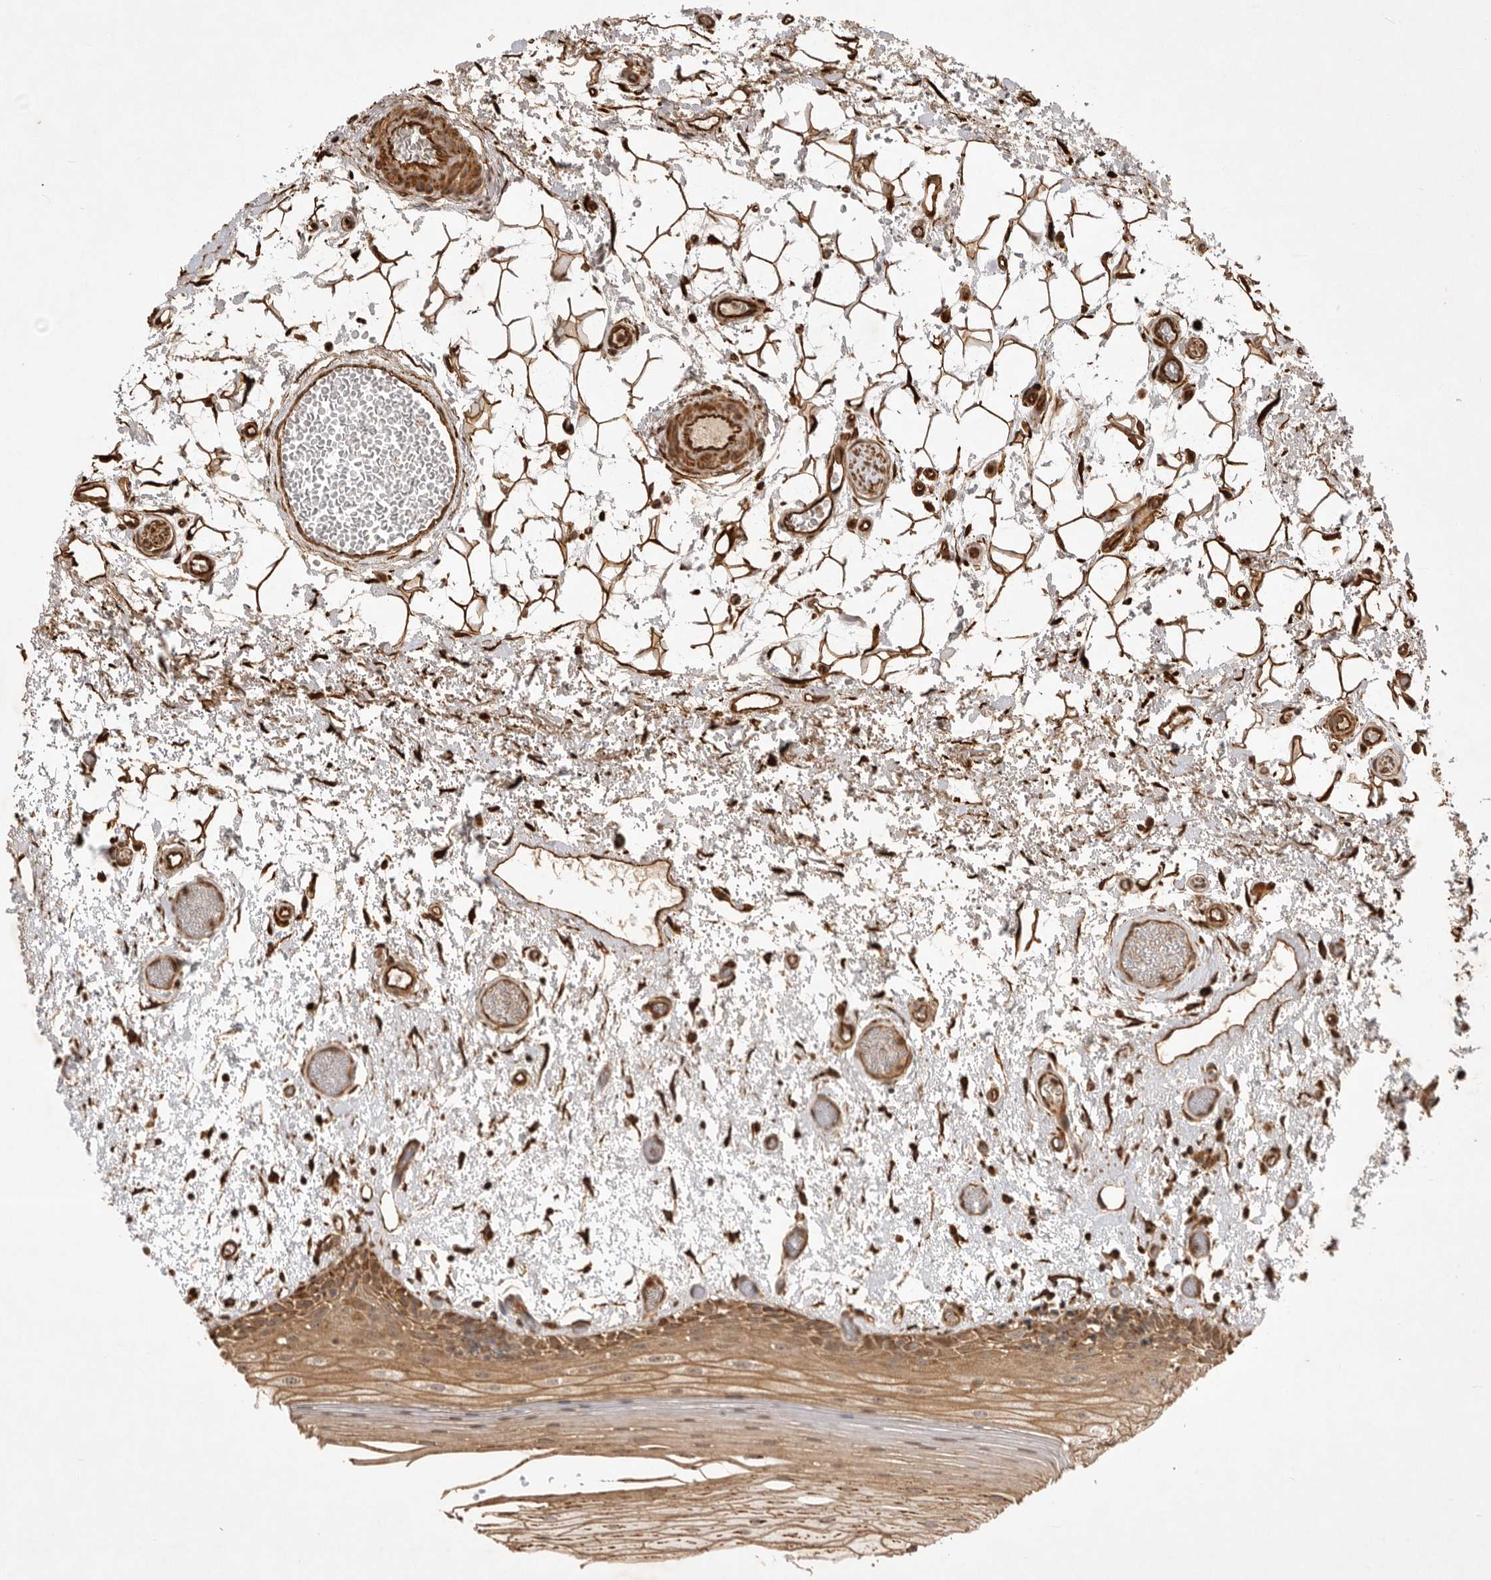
{"staining": {"intensity": "moderate", "quantity": ">75%", "location": "cytoplasmic/membranous"}, "tissue": "oral mucosa", "cell_type": "Squamous epithelial cells", "image_type": "normal", "snomed": [{"axis": "morphology", "description": "Normal tissue, NOS"}, {"axis": "topography", "description": "Oral tissue"}], "caption": "The immunohistochemical stain shows moderate cytoplasmic/membranous positivity in squamous epithelial cells of normal oral mucosa. Nuclei are stained in blue.", "gene": "DPH7", "patient": {"sex": "male", "age": 52}}